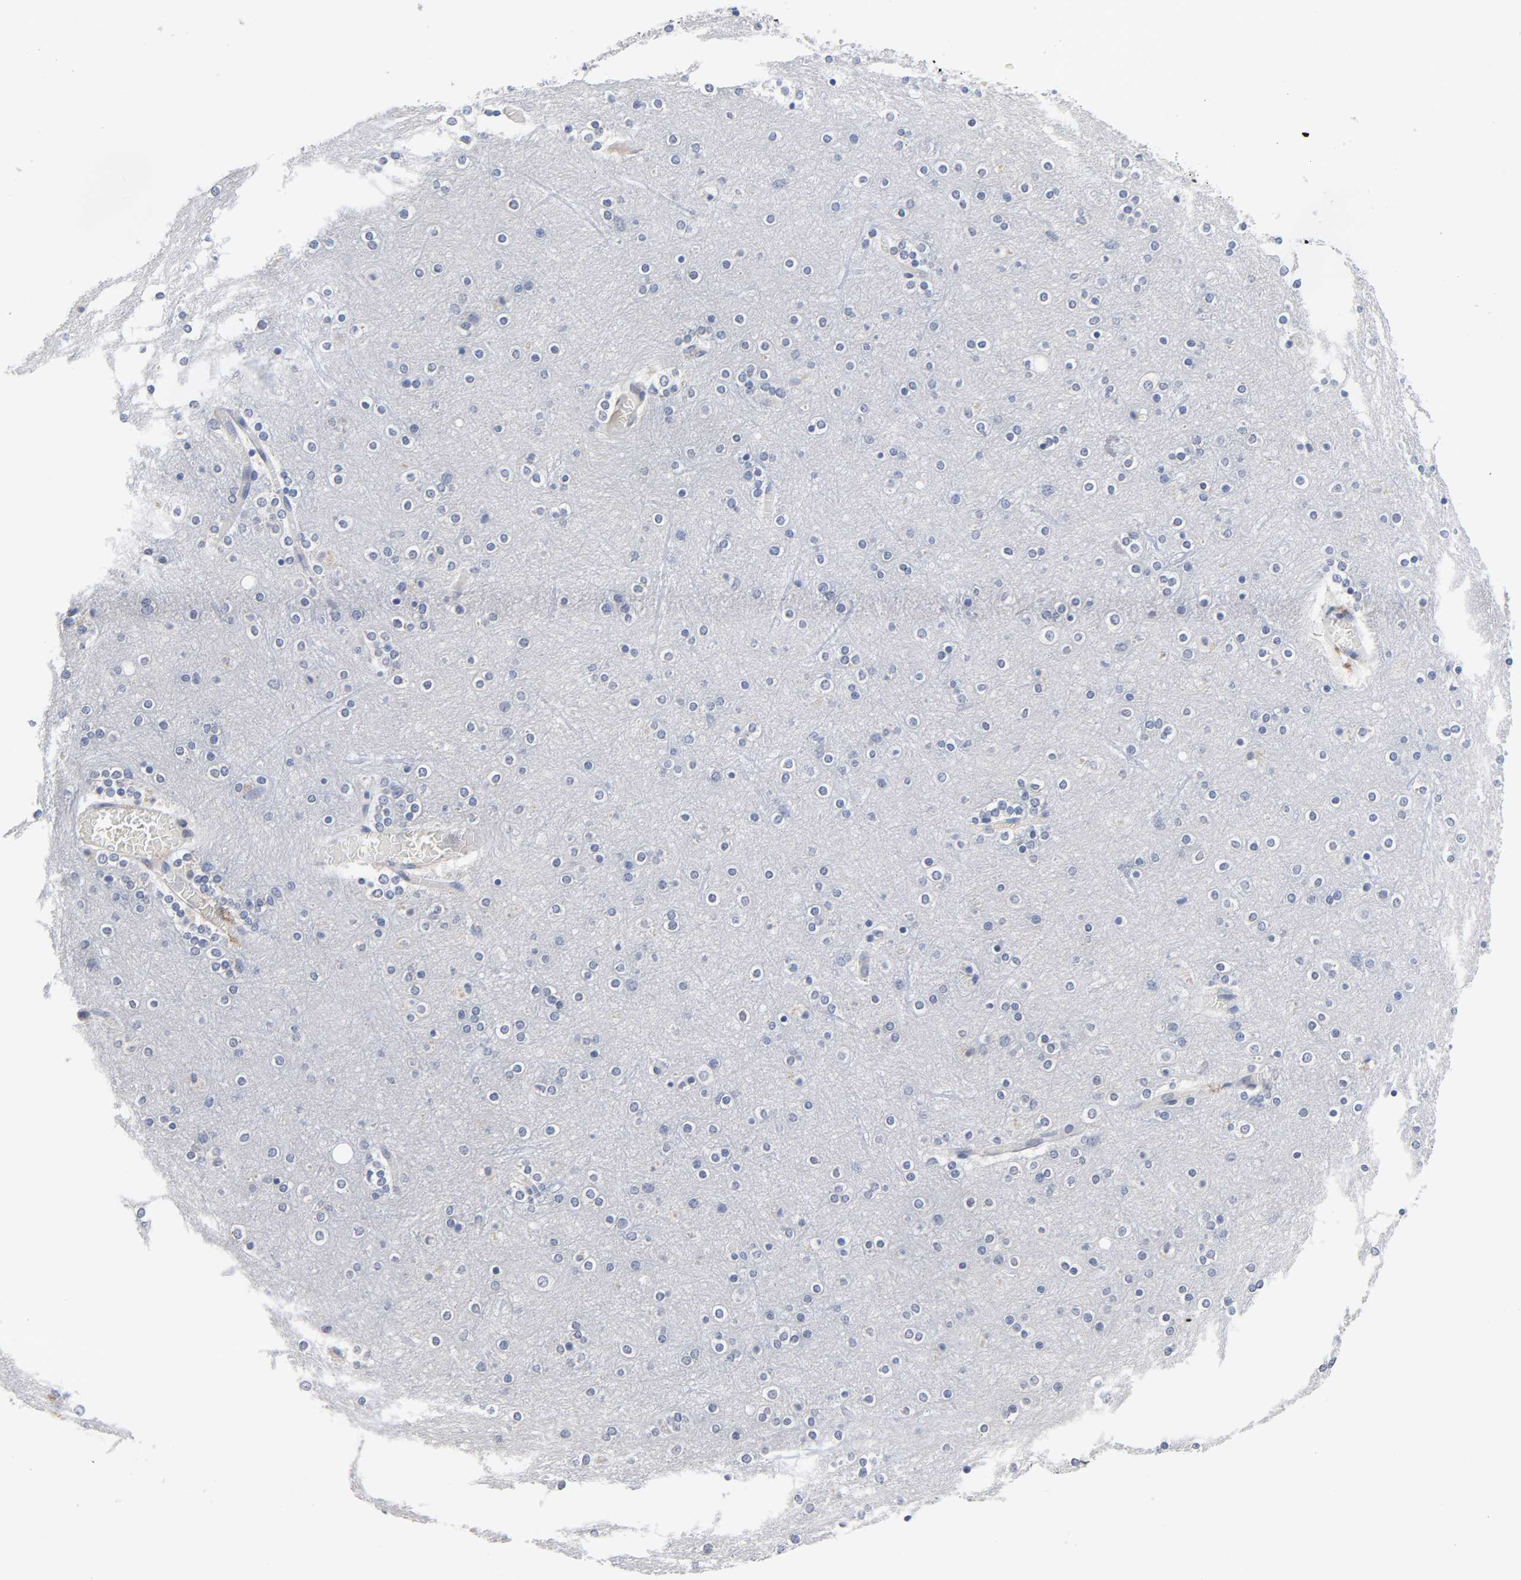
{"staining": {"intensity": "negative", "quantity": "none", "location": "none"}, "tissue": "cerebral cortex", "cell_type": "Endothelial cells", "image_type": "normal", "snomed": [{"axis": "morphology", "description": "Normal tissue, NOS"}, {"axis": "topography", "description": "Cerebral cortex"}], "caption": "There is no significant staining in endothelial cells of cerebral cortex. The staining was performed using DAB (3,3'-diaminobenzidine) to visualize the protein expression in brown, while the nuclei were stained in blue with hematoxylin (Magnification: 20x).", "gene": "NFATC1", "patient": {"sex": "female", "age": 54}}